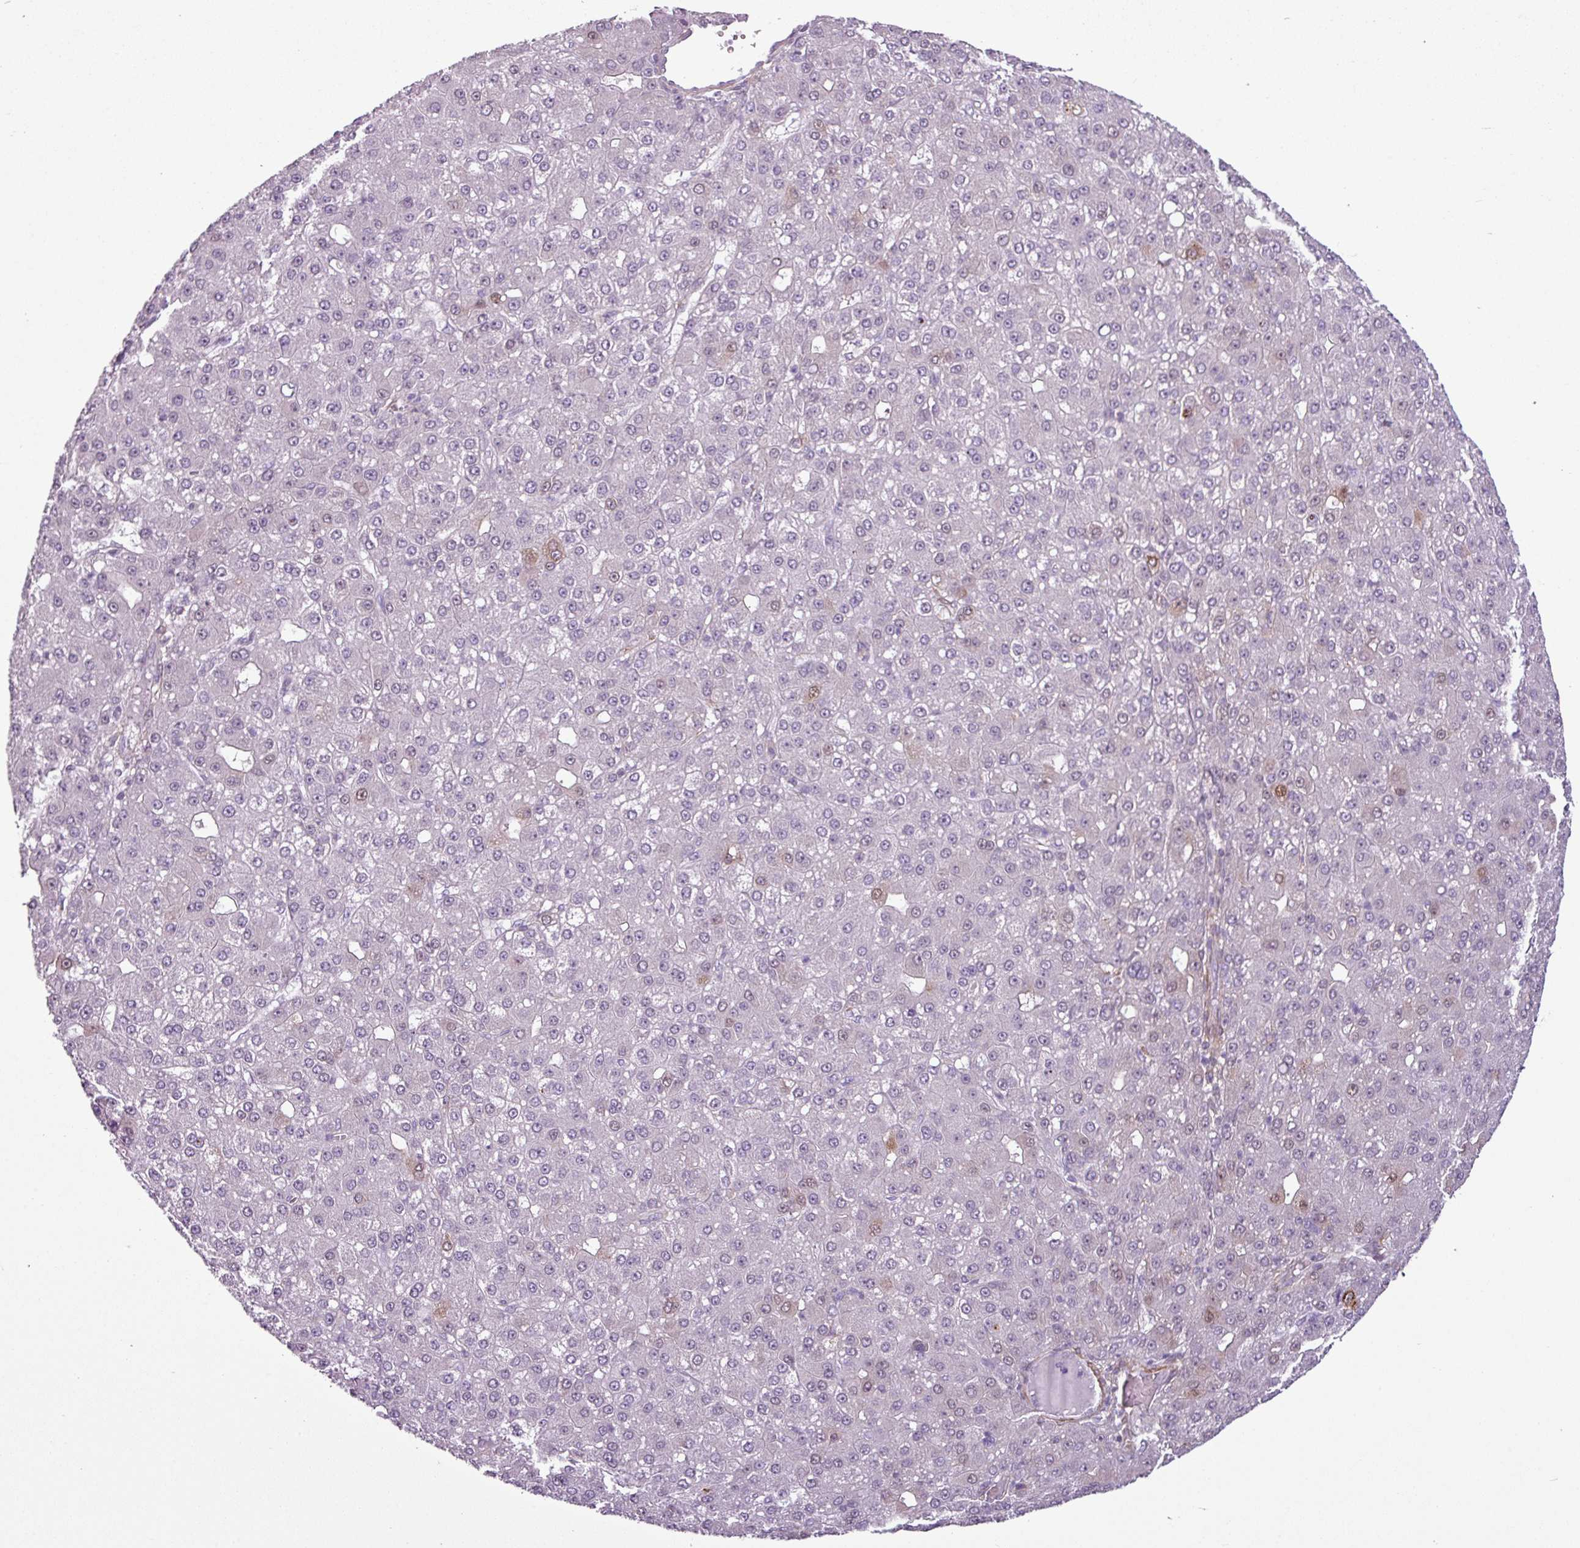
{"staining": {"intensity": "moderate", "quantity": "<25%", "location": "nuclear"}, "tissue": "liver cancer", "cell_type": "Tumor cells", "image_type": "cancer", "snomed": [{"axis": "morphology", "description": "Carcinoma, Hepatocellular, NOS"}, {"axis": "topography", "description": "Liver"}], "caption": "Immunohistochemistry (DAB) staining of human liver cancer reveals moderate nuclear protein positivity in approximately <25% of tumor cells.", "gene": "ATP10A", "patient": {"sex": "male", "age": 67}}